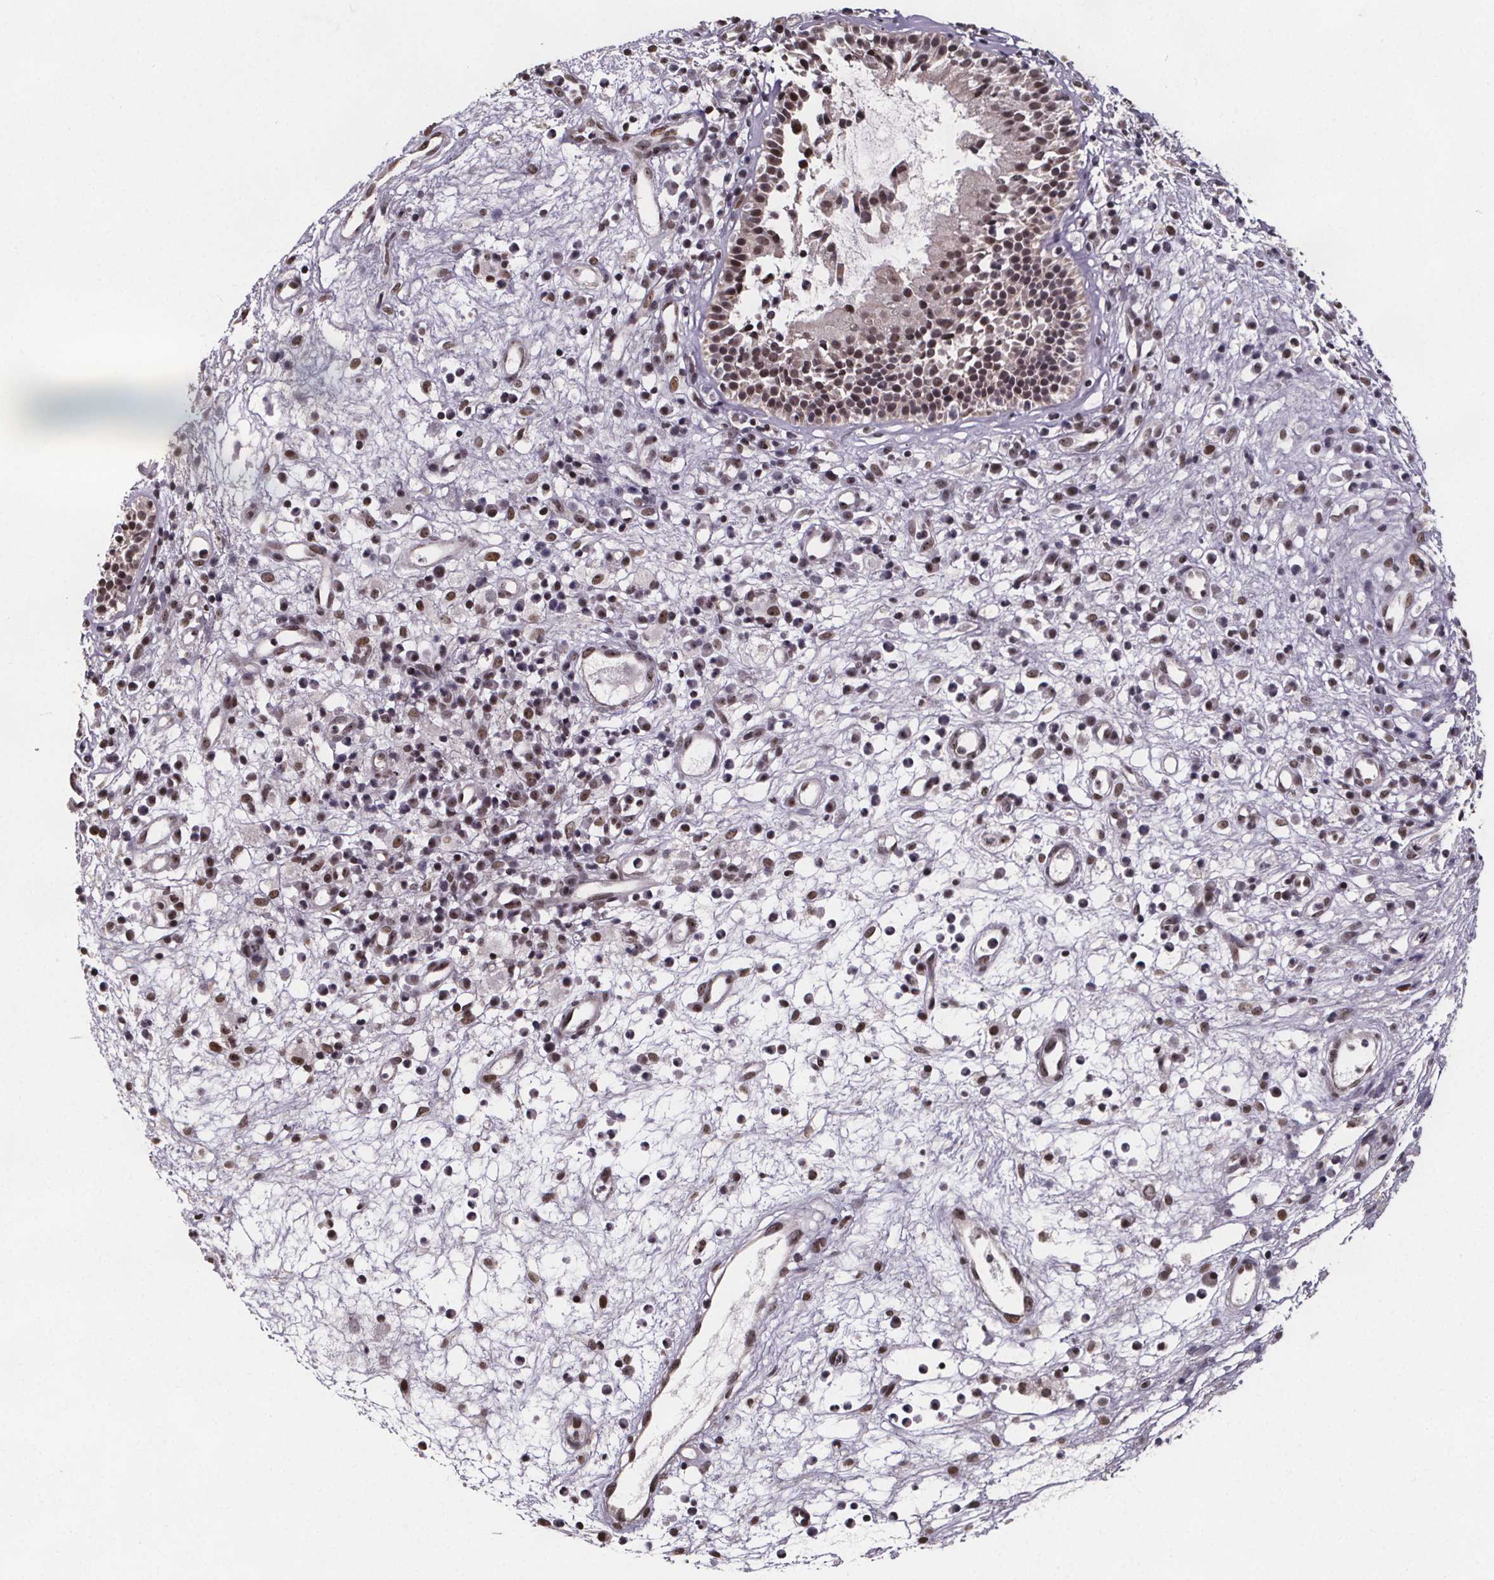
{"staining": {"intensity": "moderate", "quantity": ">75%", "location": "nuclear"}, "tissue": "nasopharynx", "cell_type": "Respiratory epithelial cells", "image_type": "normal", "snomed": [{"axis": "morphology", "description": "Normal tissue, NOS"}, {"axis": "topography", "description": "Nasopharynx"}], "caption": "Immunohistochemistry image of unremarkable human nasopharynx stained for a protein (brown), which shows medium levels of moderate nuclear expression in approximately >75% of respiratory epithelial cells.", "gene": "U2SURP", "patient": {"sex": "male", "age": 77}}